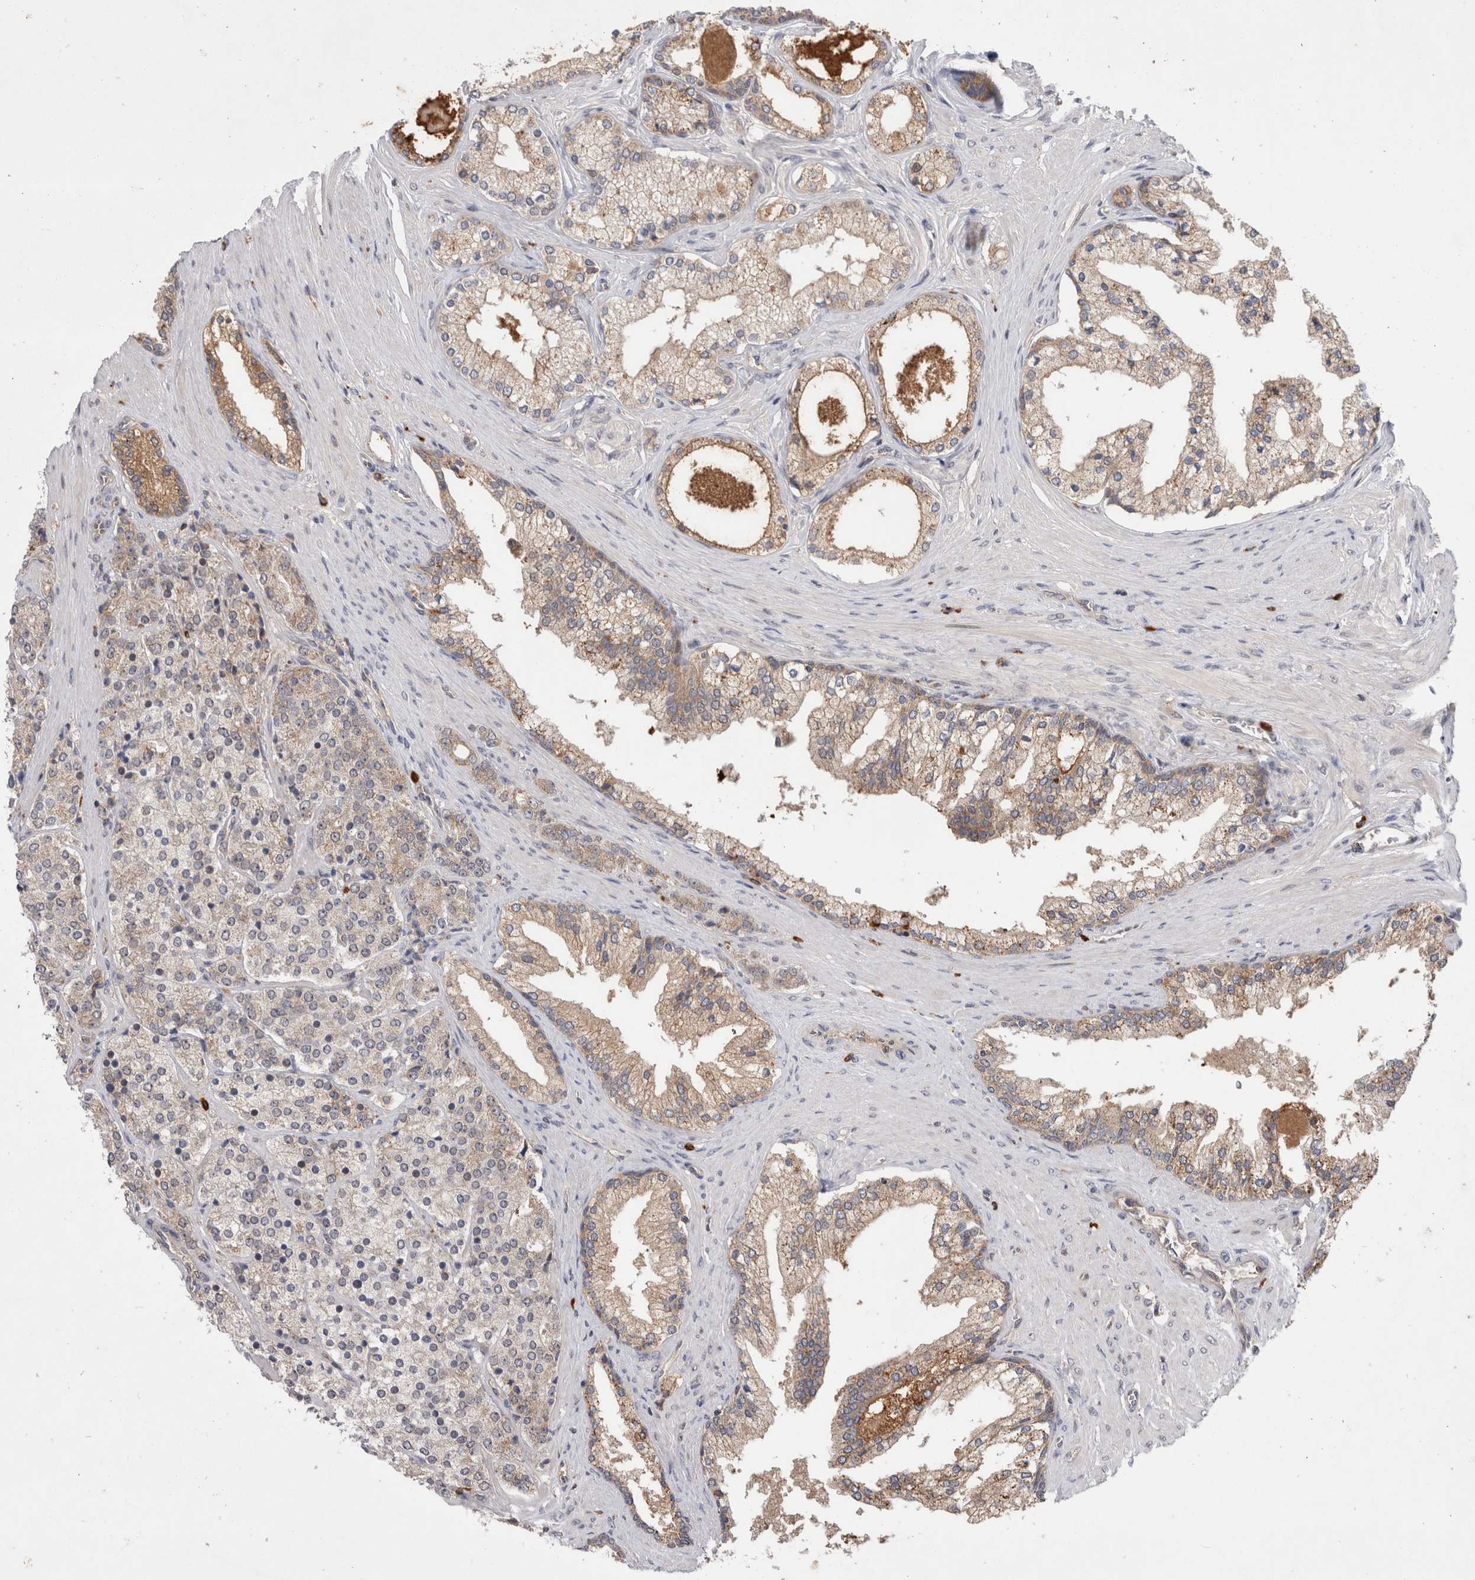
{"staining": {"intensity": "weak", "quantity": "<25%", "location": "cytoplasmic/membranous"}, "tissue": "prostate cancer", "cell_type": "Tumor cells", "image_type": "cancer", "snomed": [{"axis": "morphology", "description": "Adenocarcinoma, High grade"}, {"axis": "topography", "description": "Prostate"}], "caption": "Human prostate cancer (high-grade adenocarcinoma) stained for a protein using immunohistochemistry demonstrates no staining in tumor cells.", "gene": "MRPL37", "patient": {"sex": "male", "age": 71}}